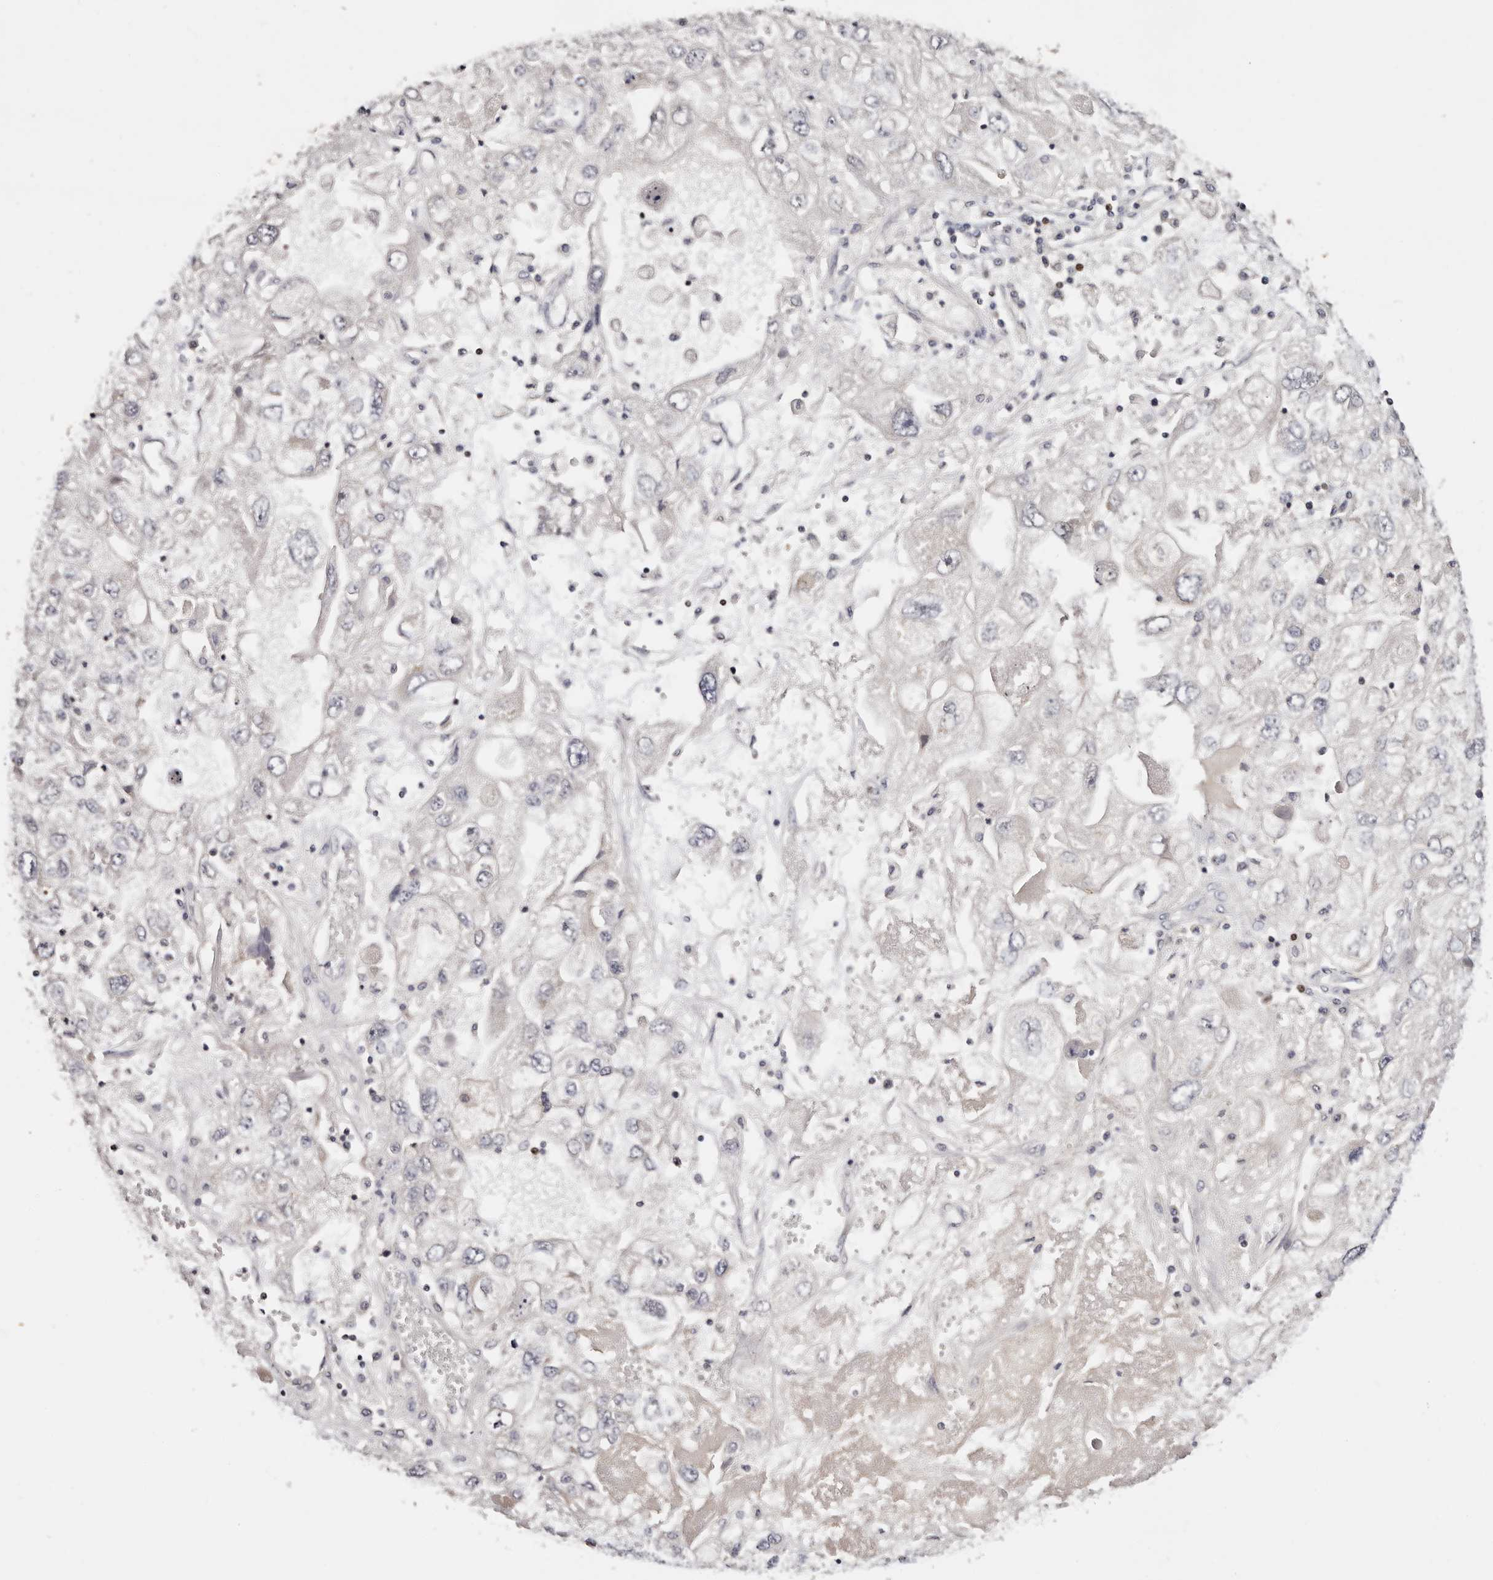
{"staining": {"intensity": "negative", "quantity": "none", "location": "none"}, "tissue": "endometrial cancer", "cell_type": "Tumor cells", "image_type": "cancer", "snomed": [{"axis": "morphology", "description": "Adenocarcinoma, NOS"}, {"axis": "topography", "description": "Endometrium"}], "caption": "IHC micrograph of human endometrial adenocarcinoma stained for a protein (brown), which shows no expression in tumor cells. (DAB immunohistochemistry (IHC), high magnification).", "gene": "IQGAP3", "patient": {"sex": "female", "age": 49}}